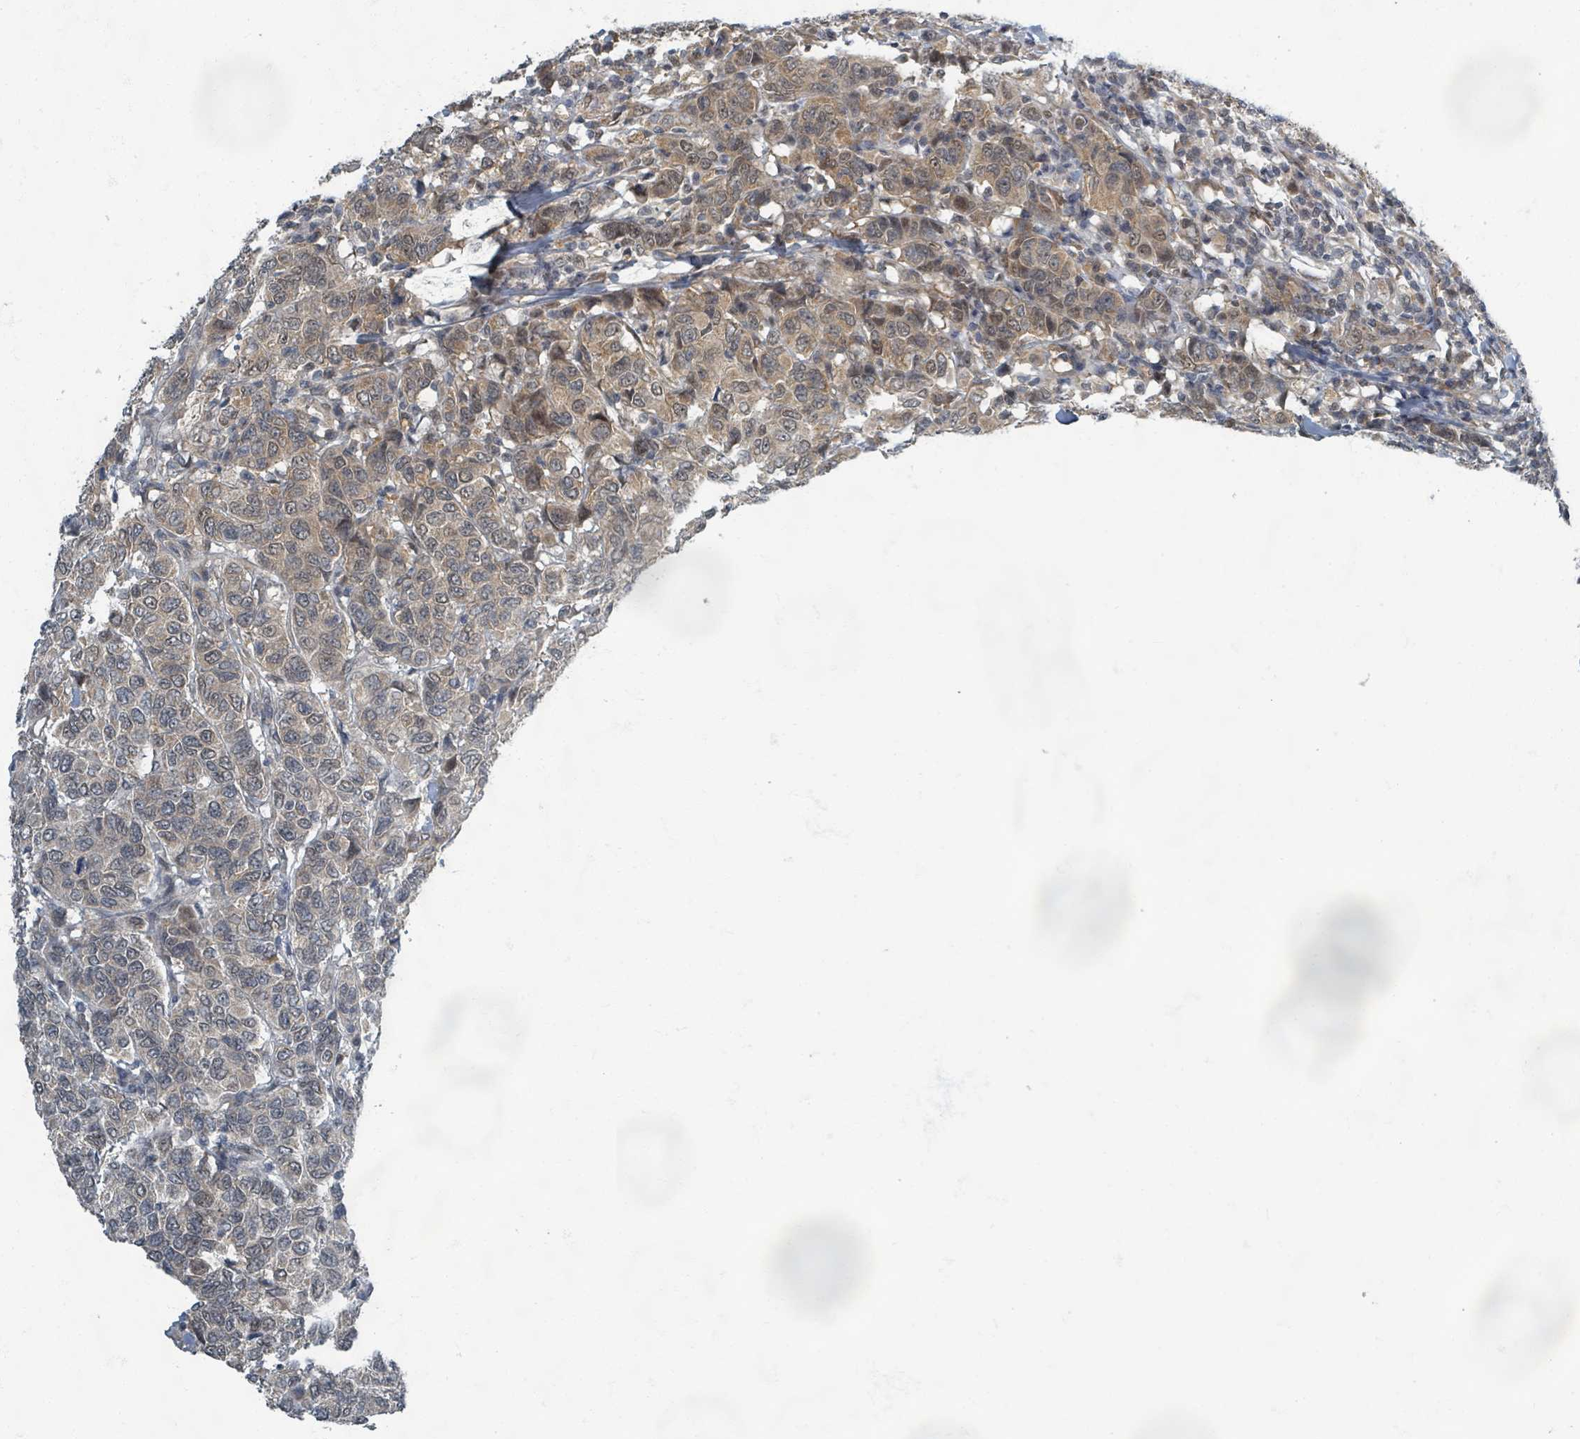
{"staining": {"intensity": "weak", "quantity": "25%-75%", "location": "cytoplasmic/membranous,nuclear"}, "tissue": "breast cancer", "cell_type": "Tumor cells", "image_type": "cancer", "snomed": [{"axis": "morphology", "description": "Duct carcinoma"}, {"axis": "topography", "description": "Breast"}], "caption": "Protein positivity by immunohistochemistry (IHC) shows weak cytoplasmic/membranous and nuclear staining in about 25%-75% of tumor cells in breast cancer (invasive ductal carcinoma).", "gene": "INTS15", "patient": {"sex": "female", "age": 55}}